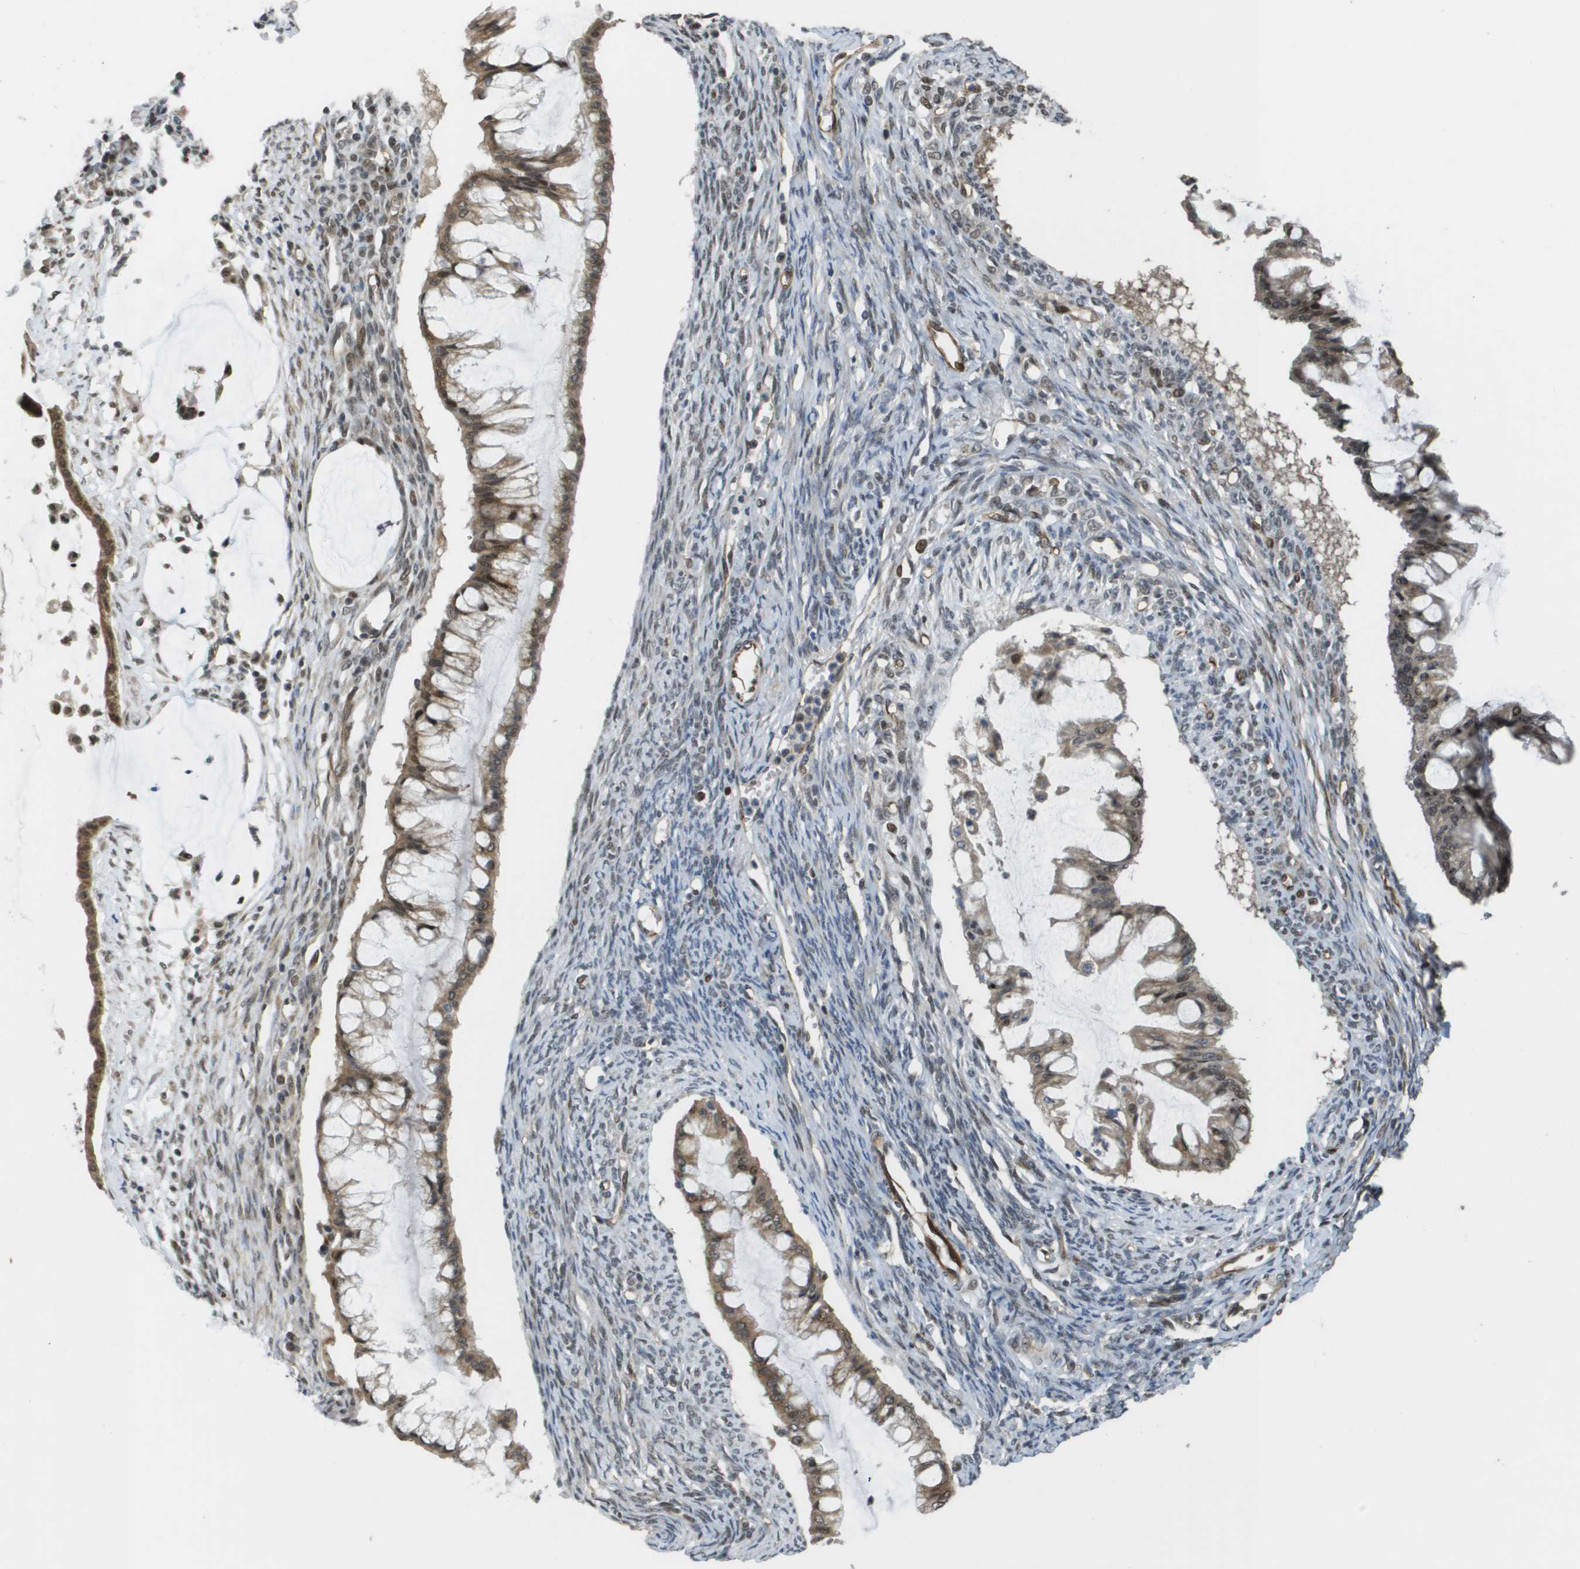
{"staining": {"intensity": "moderate", "quantity": ">75%", "location": "cytoplasmic/membranous"}, "tissue": "ovarian cancer", "cell_type": "Tumor cells", "image_type": "cancer", "snomed": [{"axis": "morphology", "description": "Cystadenocarcinoma, mucinous, NOS"}, {"axis": "topography", "description": "Ovary"}], "caption": "Moderate cytoplasmic/membranous staining is identified in approximately >75% of tumor cells in ovarian cancer. (IHC, brightfield microscopy, high magnification).", "gene": "KAT5", "patient": {"sex": "female", "age": 73}}